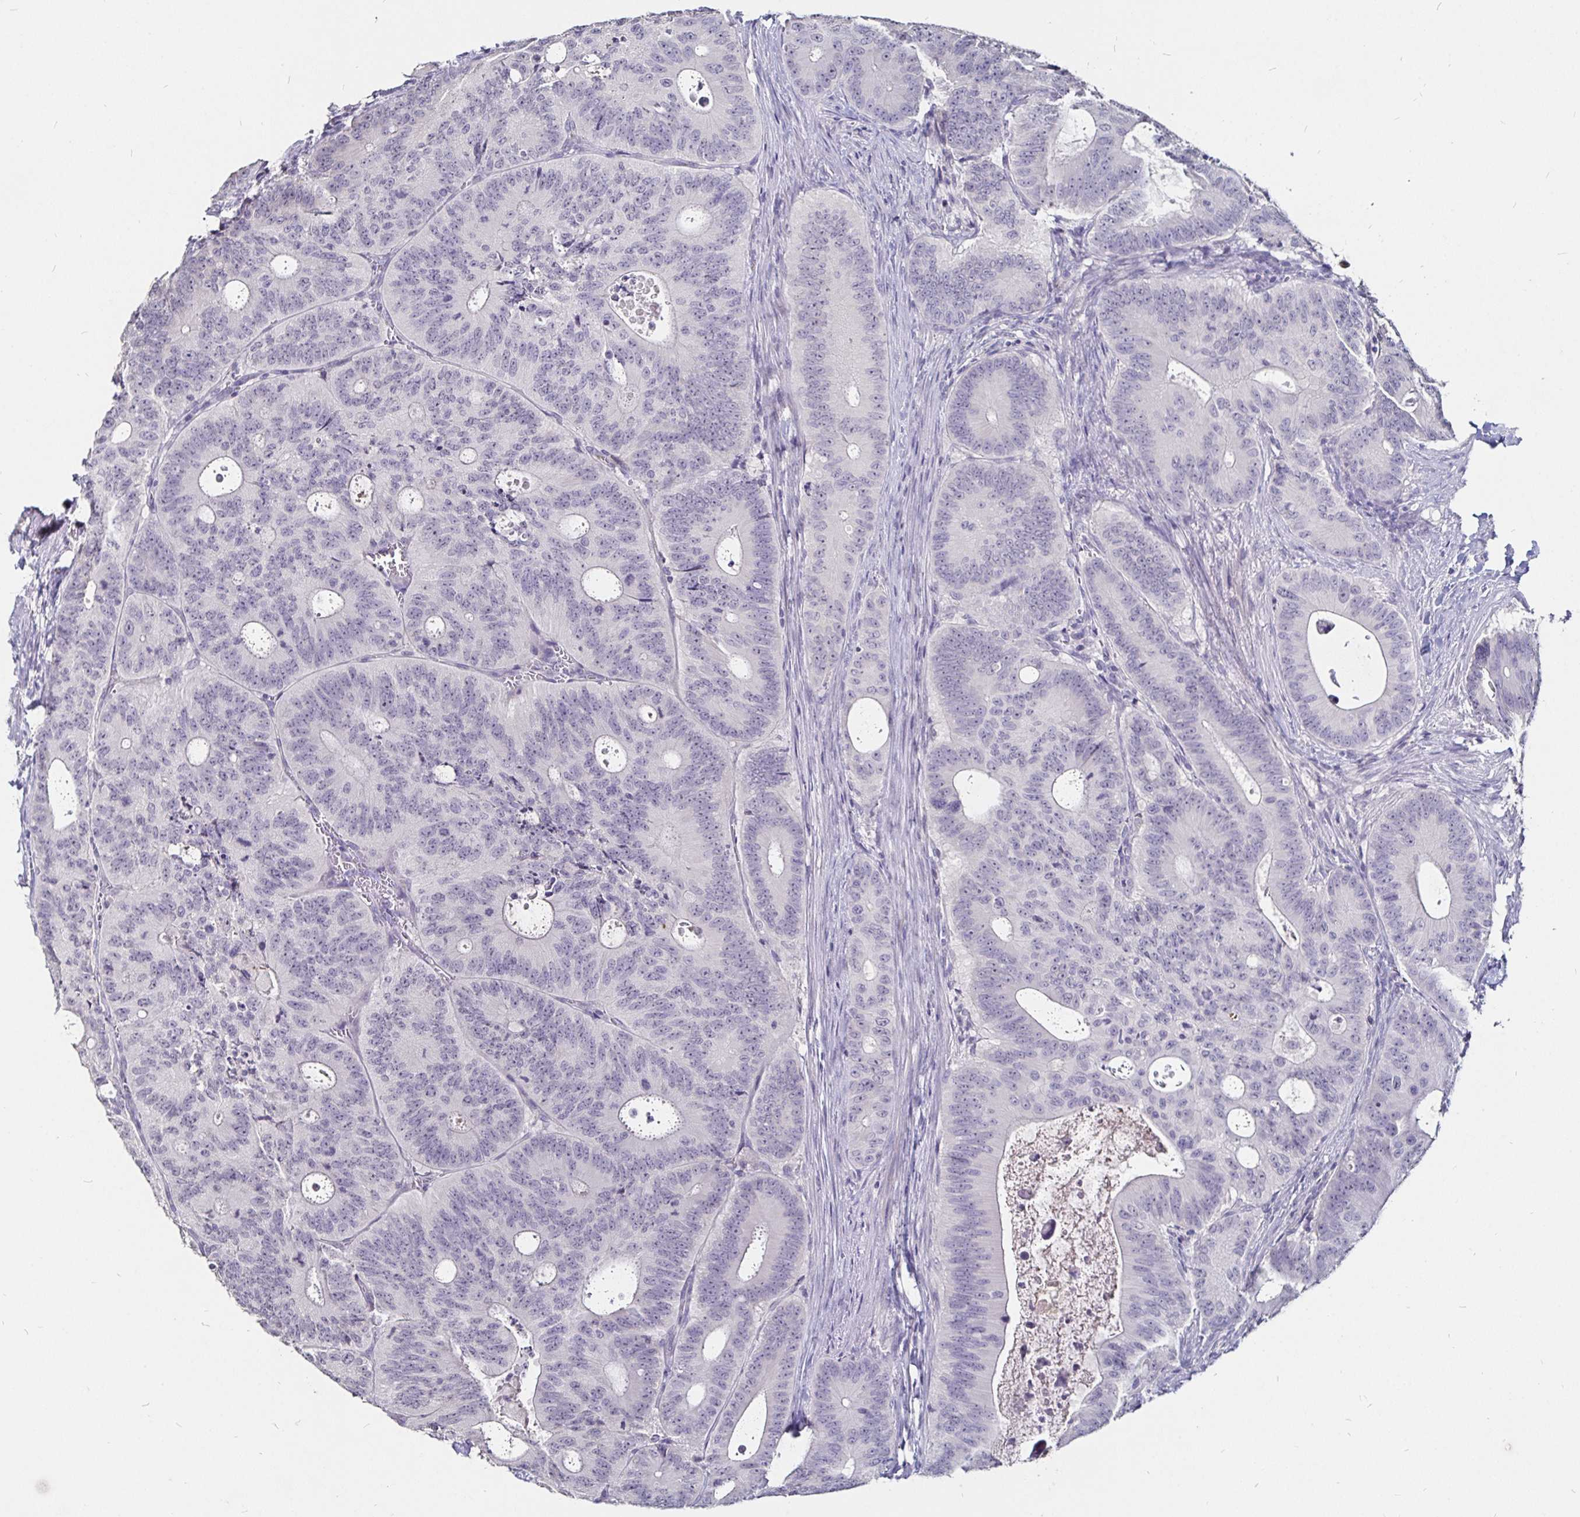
{"staining": {"intensity": "negative", "quantity": "none", "location": "none"}, "tissue": "colorectal cancer", "cell_type": "Tumor cells", "image_type": "cancer", "snomed": [{"axis": "morphology", "description": "Adenocarcinoma, NOS"}, {"axis": "topography", "description": "Colon"}], "caption": "Immunohistochemistry of colorectal adenocarcinoma reveals no staining in tumor cells.", "gene": "FAIM2", "patient": {"sex": "male", "age": 62}}